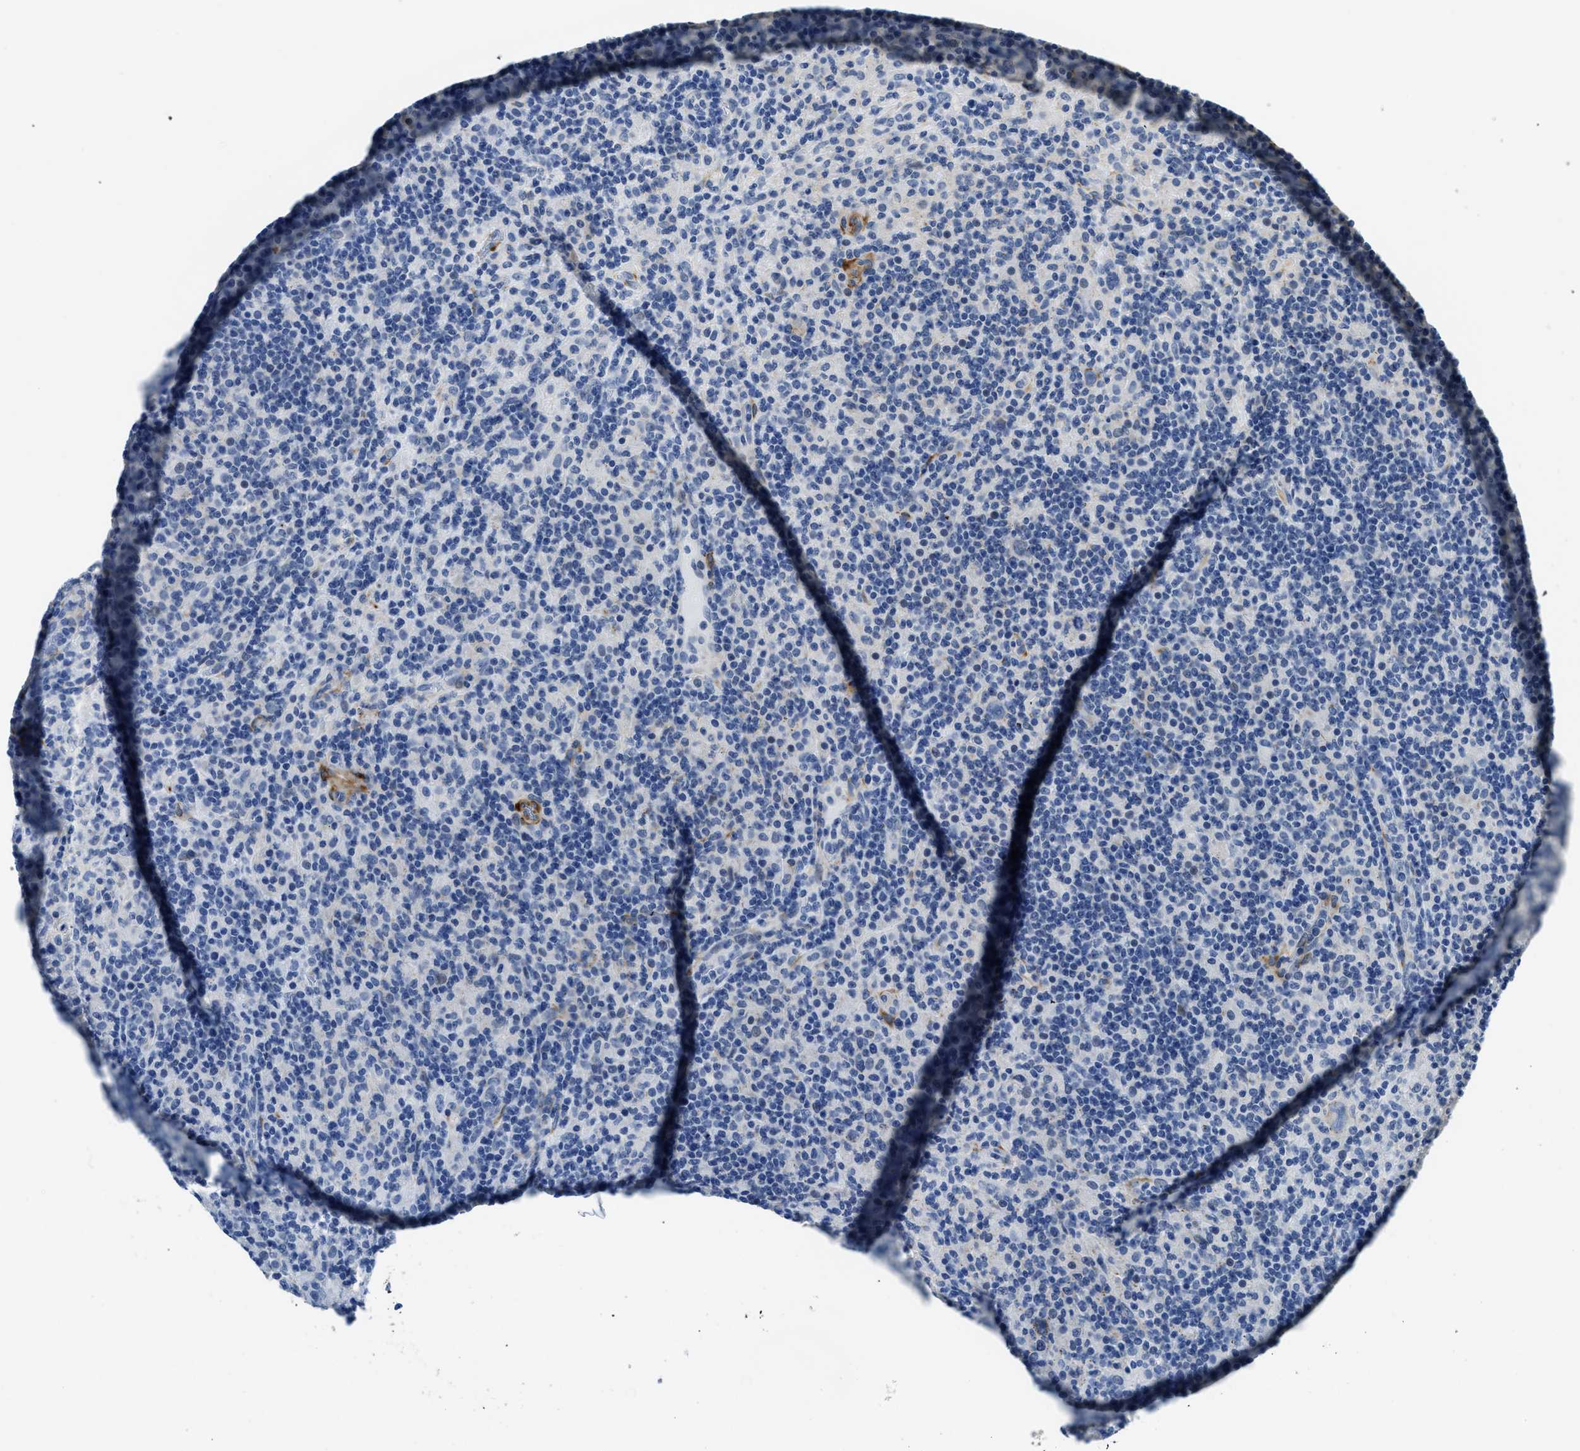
{"staining": {"intensity": "negative", "quantity": "none", "location": "none"}, "tissue": "lymphoma", "cell_type": "Tumor cells", "image_type": "cancer", "snomed": [{"axis": "morphology", "description": "Hodgkin's disease, NOS"}, {"axis": "topography", "description": "Lymph node"}], "caption": "IHC of human Hodgkin's disease displays no staining in tumor cells. (DAB immunohistochemistry with hematoxylin counter stain).", "gene": "ZSWIM5", "patient": {"sex": "male", "age": 70}}